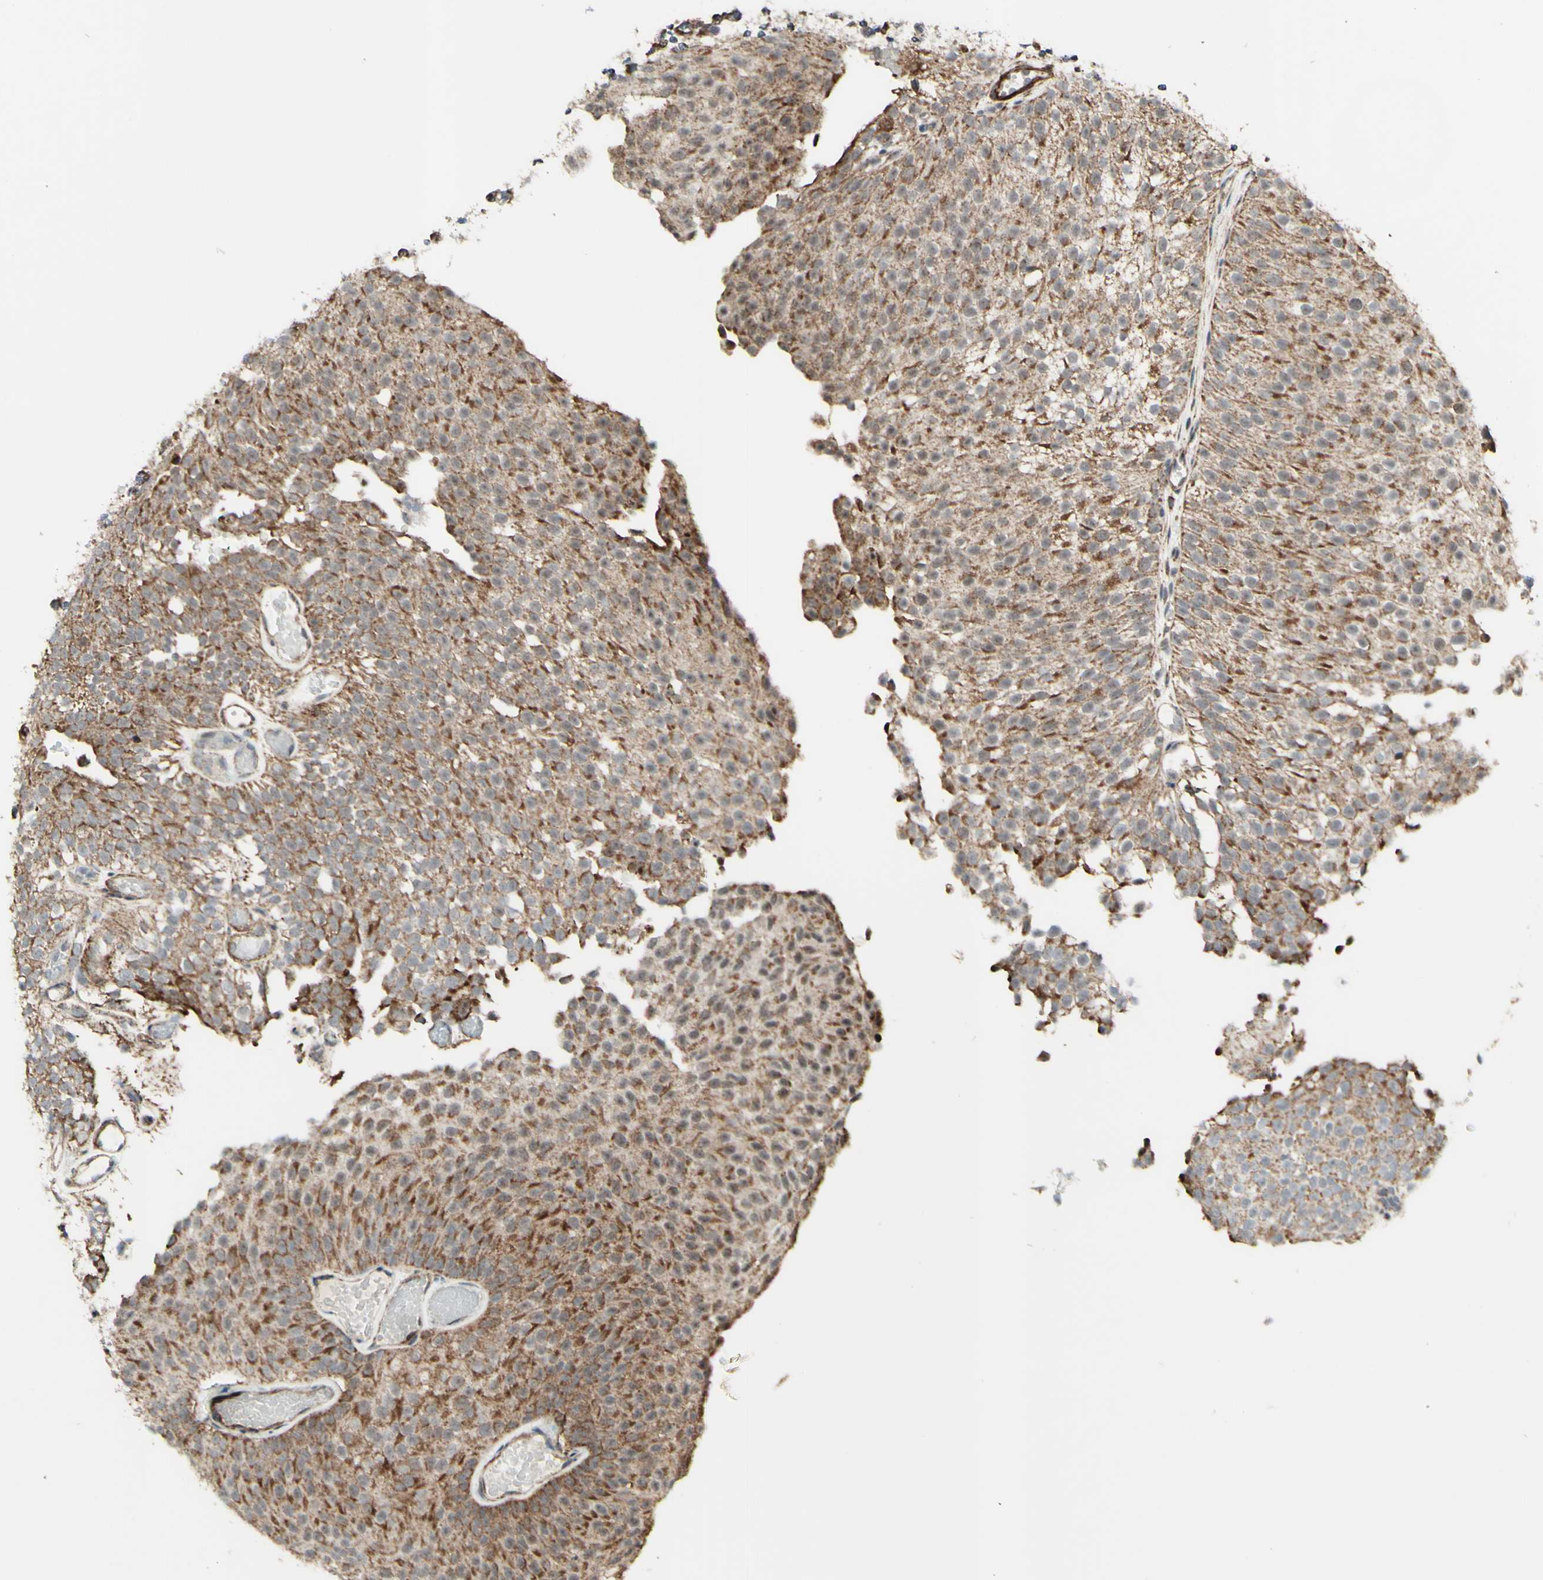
{"staining": {"intensity": "moderate", "quantity": ">75%", "location": "cytoplasmic/membranous"}, "tissue": "urothelial cancer", "cell_type": "Tumor cells", "image_type": "cancer", "snomed": [{"axis": "morphology", "description": "Urothelial carcinoma, Low grade"}, {"axis": "topography", "description": "Urinary bladder"}], "caption": "Protein staining displays moderate cytoplasmic/membranous positivity in approximately >75% of tumor cells in urothelial cancer.", "gene": "DHRS3", "patient": {"sex": "male", "age": 78}}